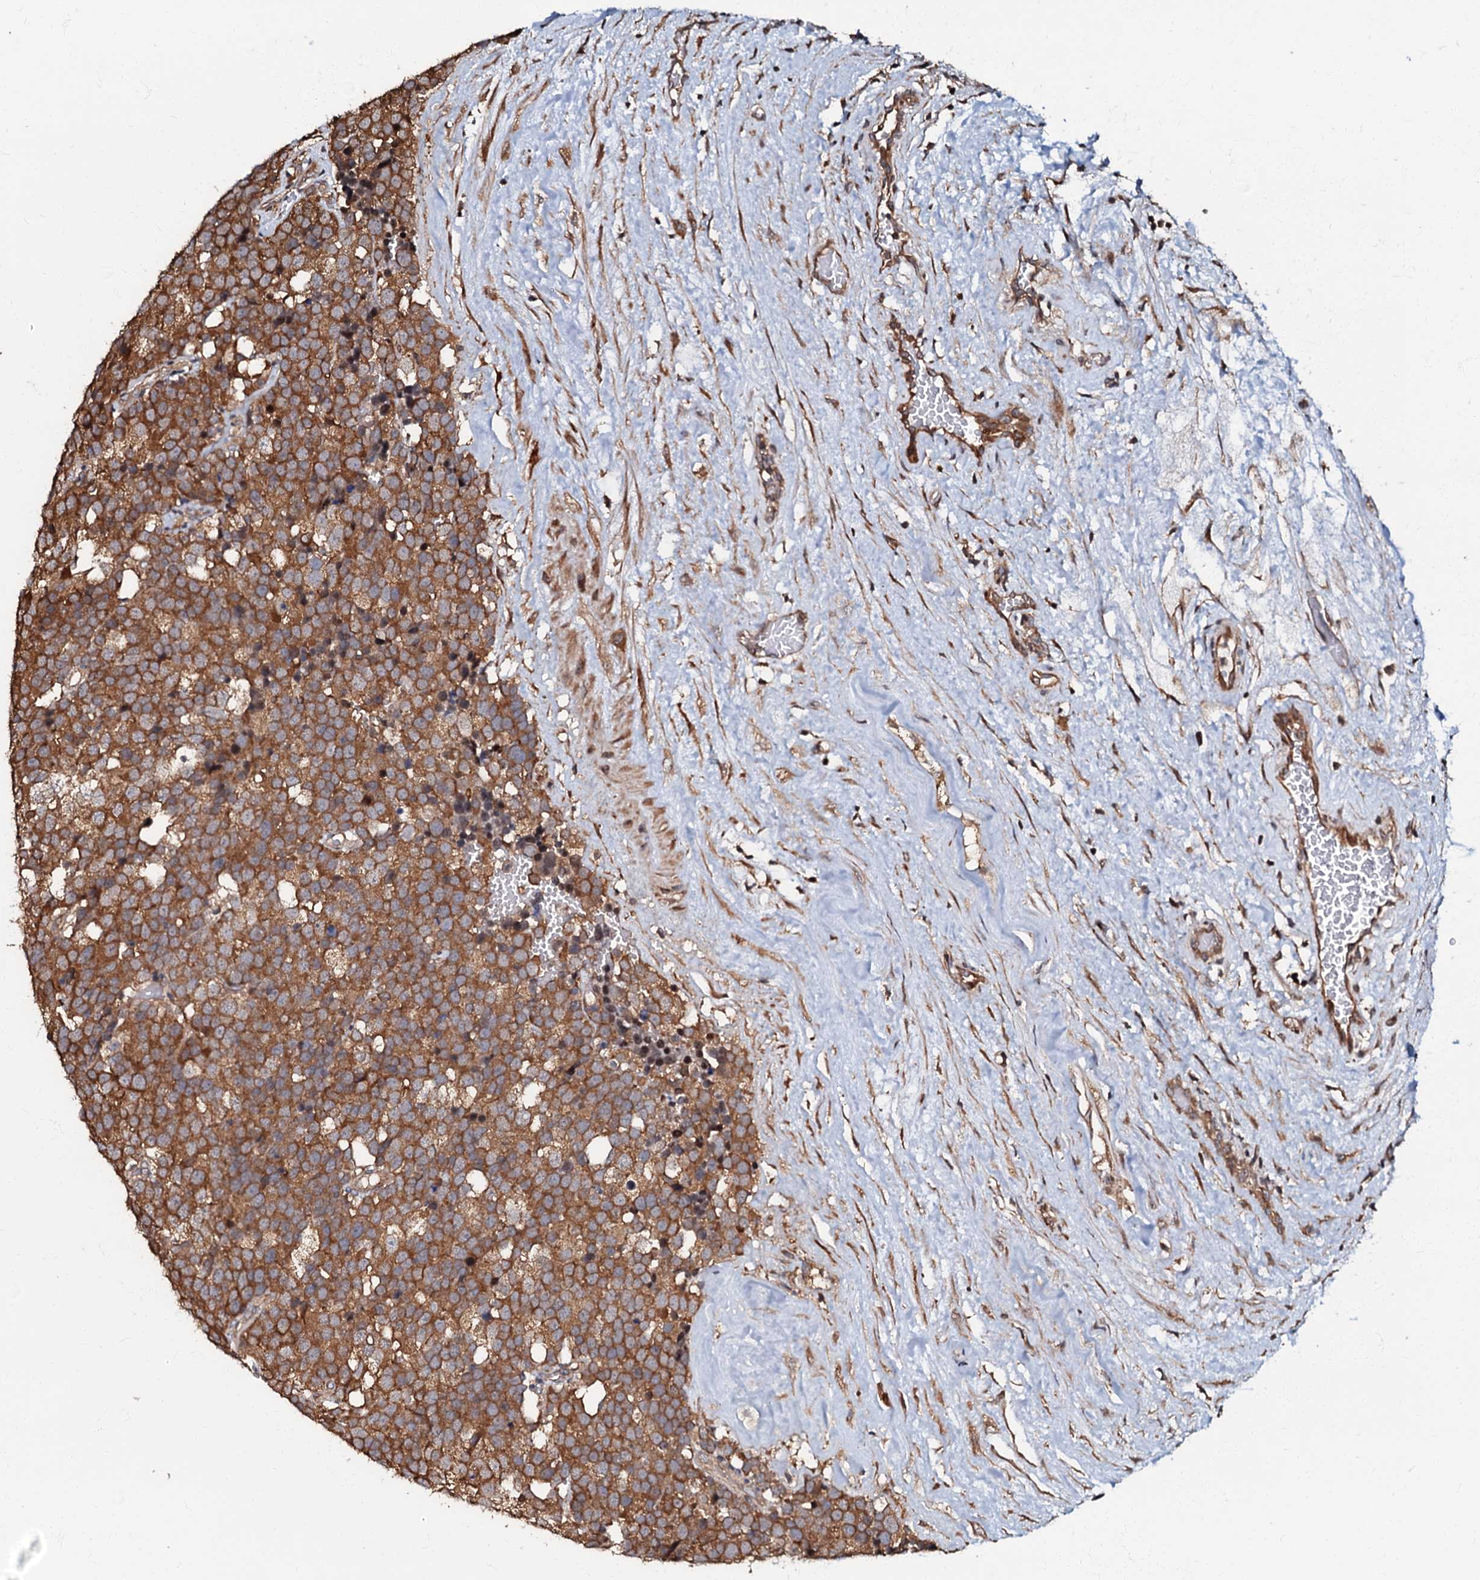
{"staining": {"intensity": "moderate", "quantity": ">75%", "location": "cytoplasmic/membranous"}, "tissue": "testis cancer", "cell_type": "Tumor cells", "image_type": "cancer", "snomed": [{"axis": "morphology", "description": "Seminoma, NOS"}, {"axis": "topography", "description": "Testis"}], "caption": "A photomicrograph showing moderate cytoplasmic/membranous positivity in about >75% of tumor cells in testis cancer (seminoma), as visualized by brown immunohistochemical staining.", "gene": "OSBP", "patient": {"sex": "male", "age": 71}}